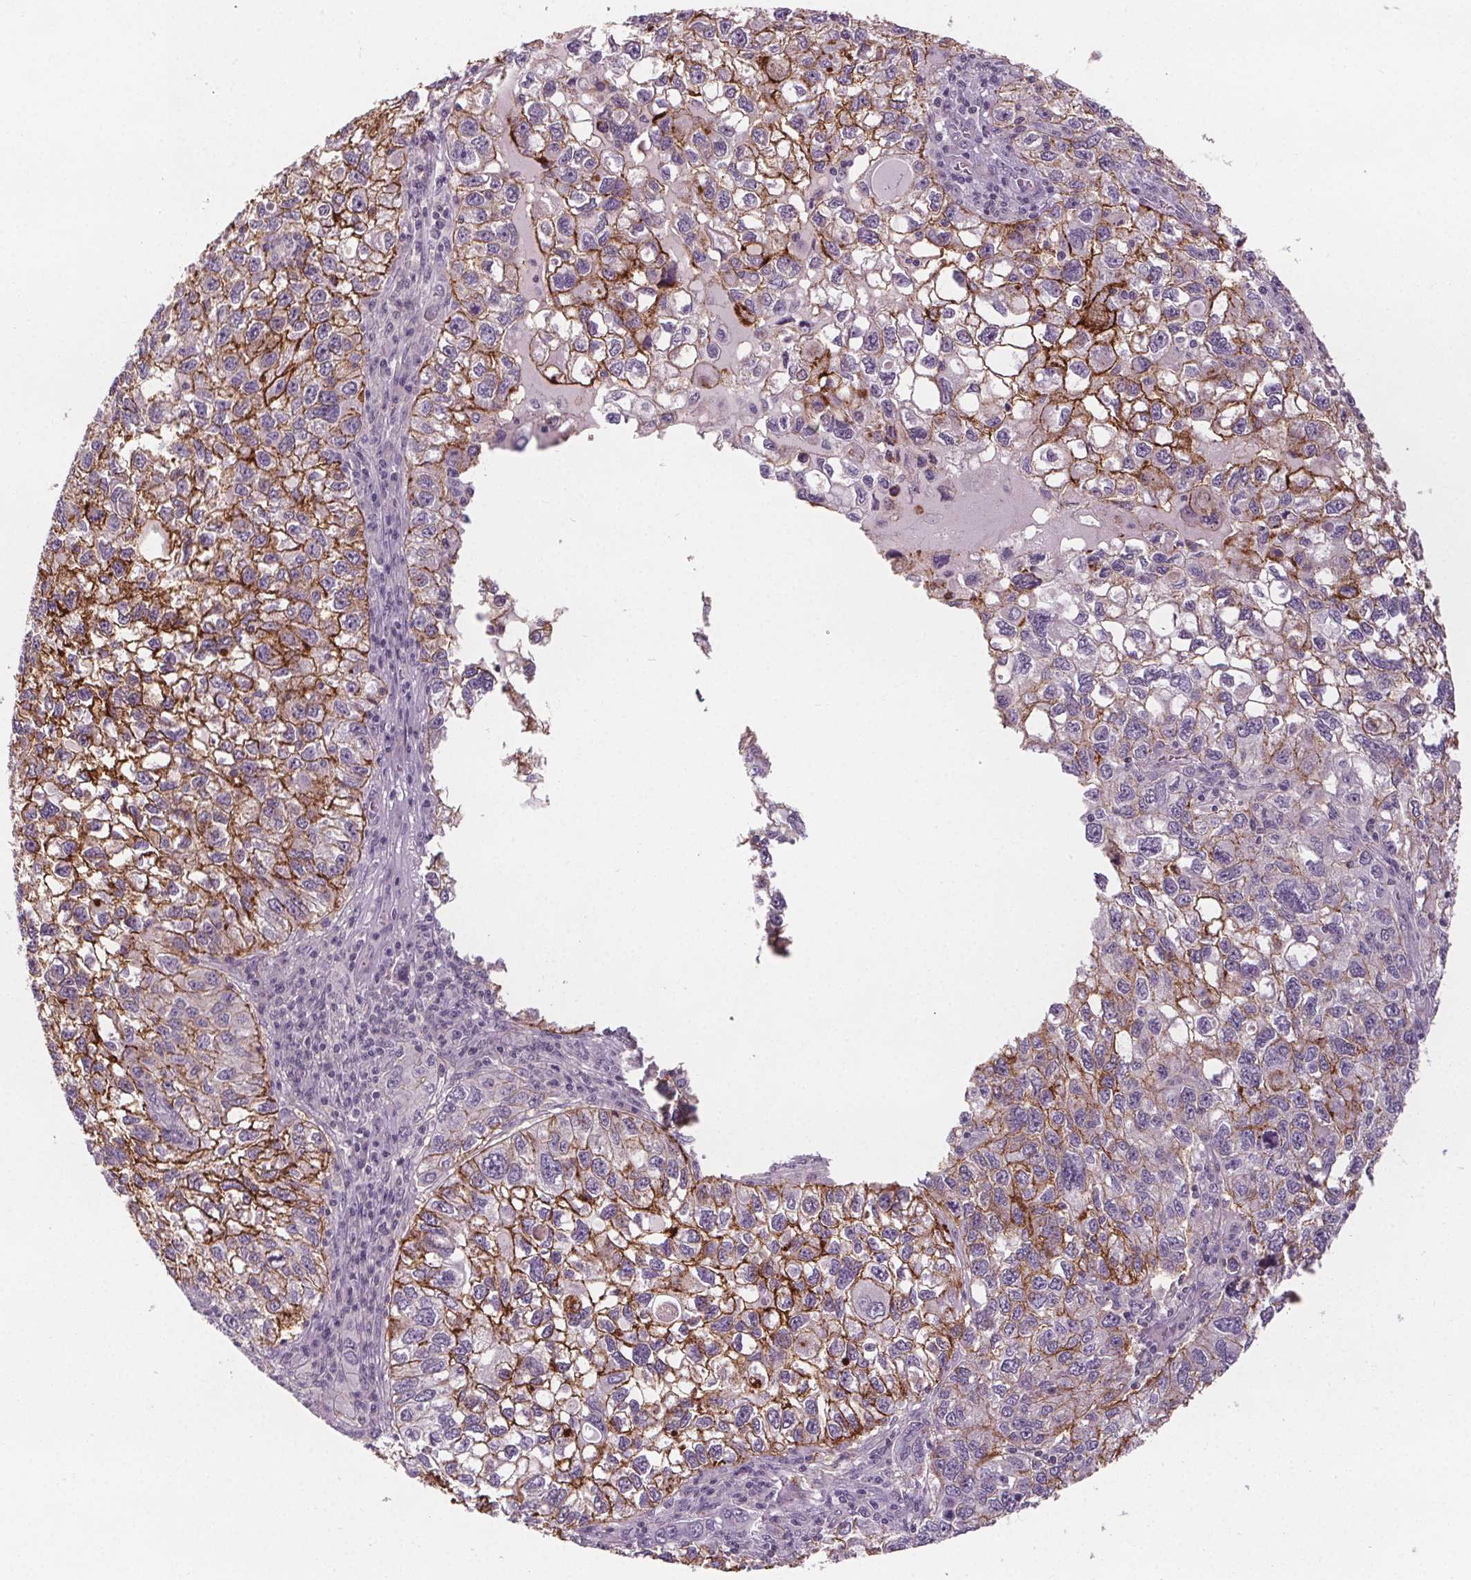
{"staining": {"intensity": "strong", "quantity": "25%-75%", "location": "cytoplasmic/membranous"}, "tissue": "cervical cancer", "cell_type": "Tumor cells", "image_type": "cancer", "snomed": [{"axis": "morphology", "description": "Squamous cell carcinoma, NOS"}, {"axis": "topography", "description": "Cervix"}], "caption": "The photomicrograph exhibits a brown stain indicating the presence of a protein in the cytoplasmic/membranous of tumor cells in cervical cancer.", "gene": "ATP1A1", "patient": {"sex": "female", "age": 55}}